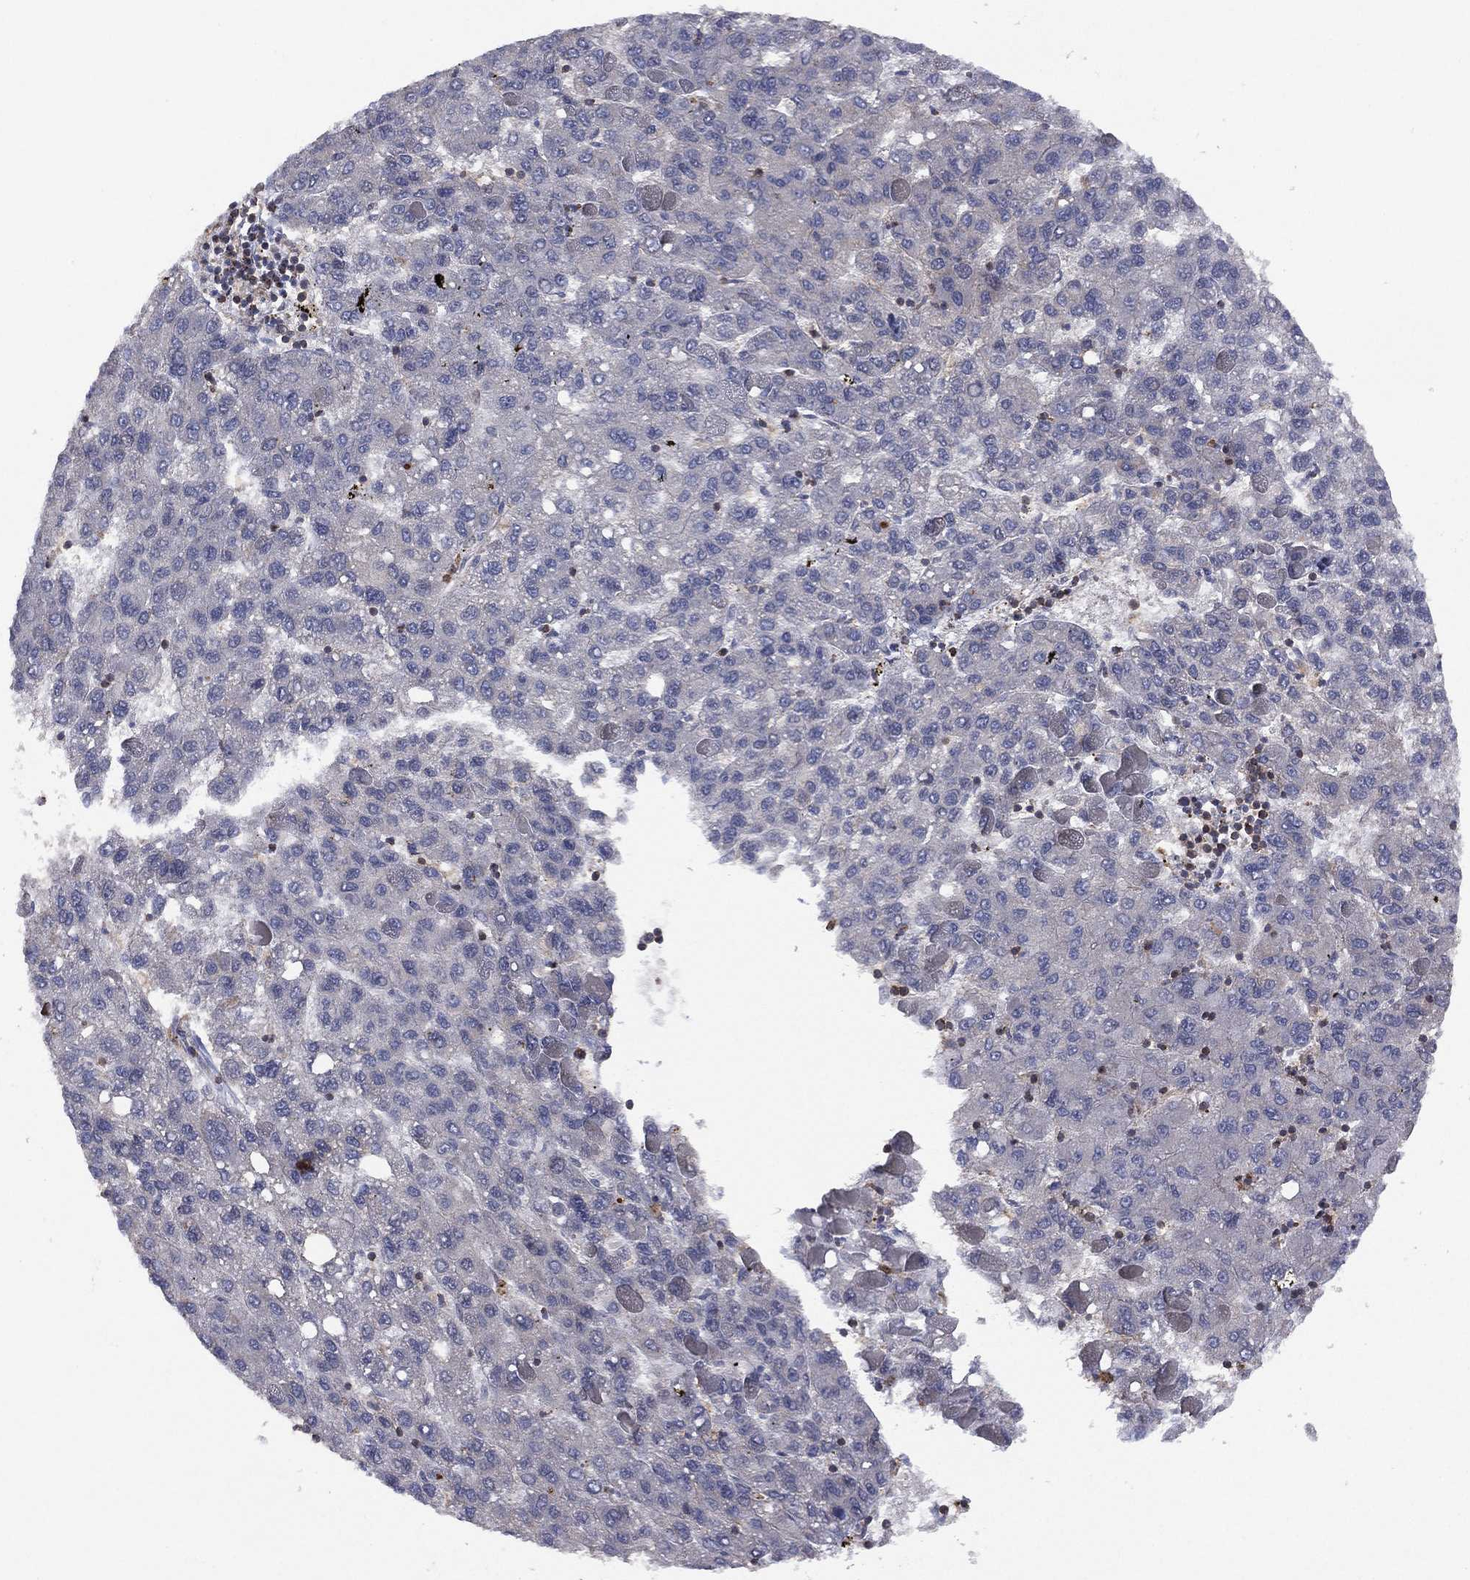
{"staining": {"intensity": "negative", "quantity": "none", "location": "none"}, "tissue": "liver cancer", "cell_type": "Tumor cells", "image_type": "cancer", "snomed": [{"axis": "morphology", "description": "Carcinoma, Hepatocellular, NOS"}, {"axis": "topography", "description": "Liver"}], "caption": "An immunohistochemistry histopathology image of liver cancer (hepatocellular carcinoma) is shown. There is no staining in tumor cells of liver cancer (hepatocellular carcinoma).", "gene": "DOCK8", "patient": {"sex": "female", "age": 82}}